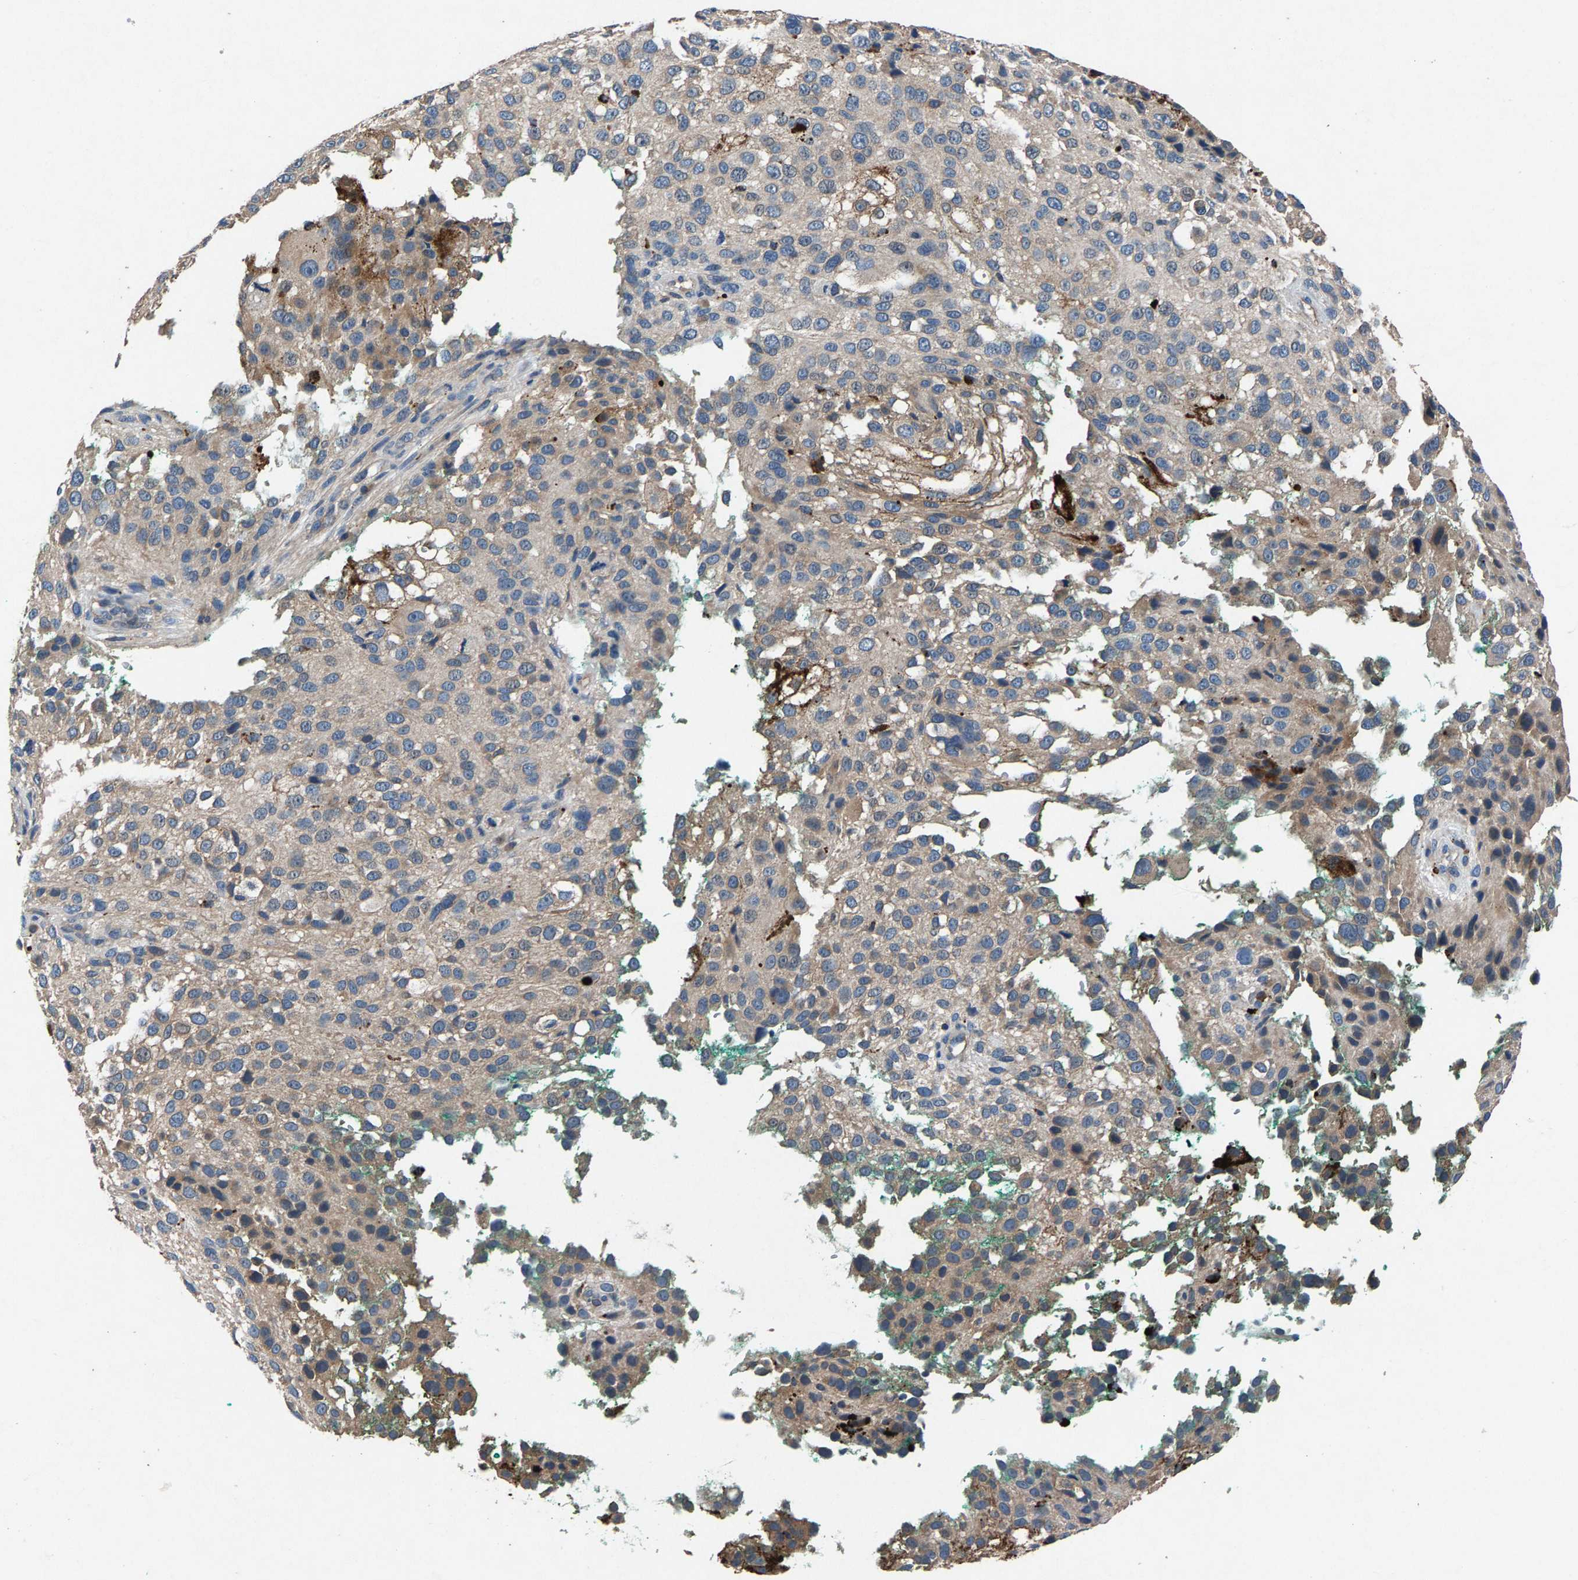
{"staining": {"intensity": "weak", "quantity": "<25%", "location": "cytoplasmic/membranous"}, "tissue": "melanoma", "cell_type": "Tumor cells", "image_type": "cancer", "snomed": [{"axis": "morphology", "description": "Necrosis, NOS"}, {"axis": "morphology", "description": "Malignant melanoma, NOS"}, {"axis": "topography", "description": "Skin"}], "caption": "IHC image of malignant melanoma stained for a protein (brown), which shows no expression in tumor cells.", "gene": "PRXL2C", "patient": {"sex": "female", "age": 87}}